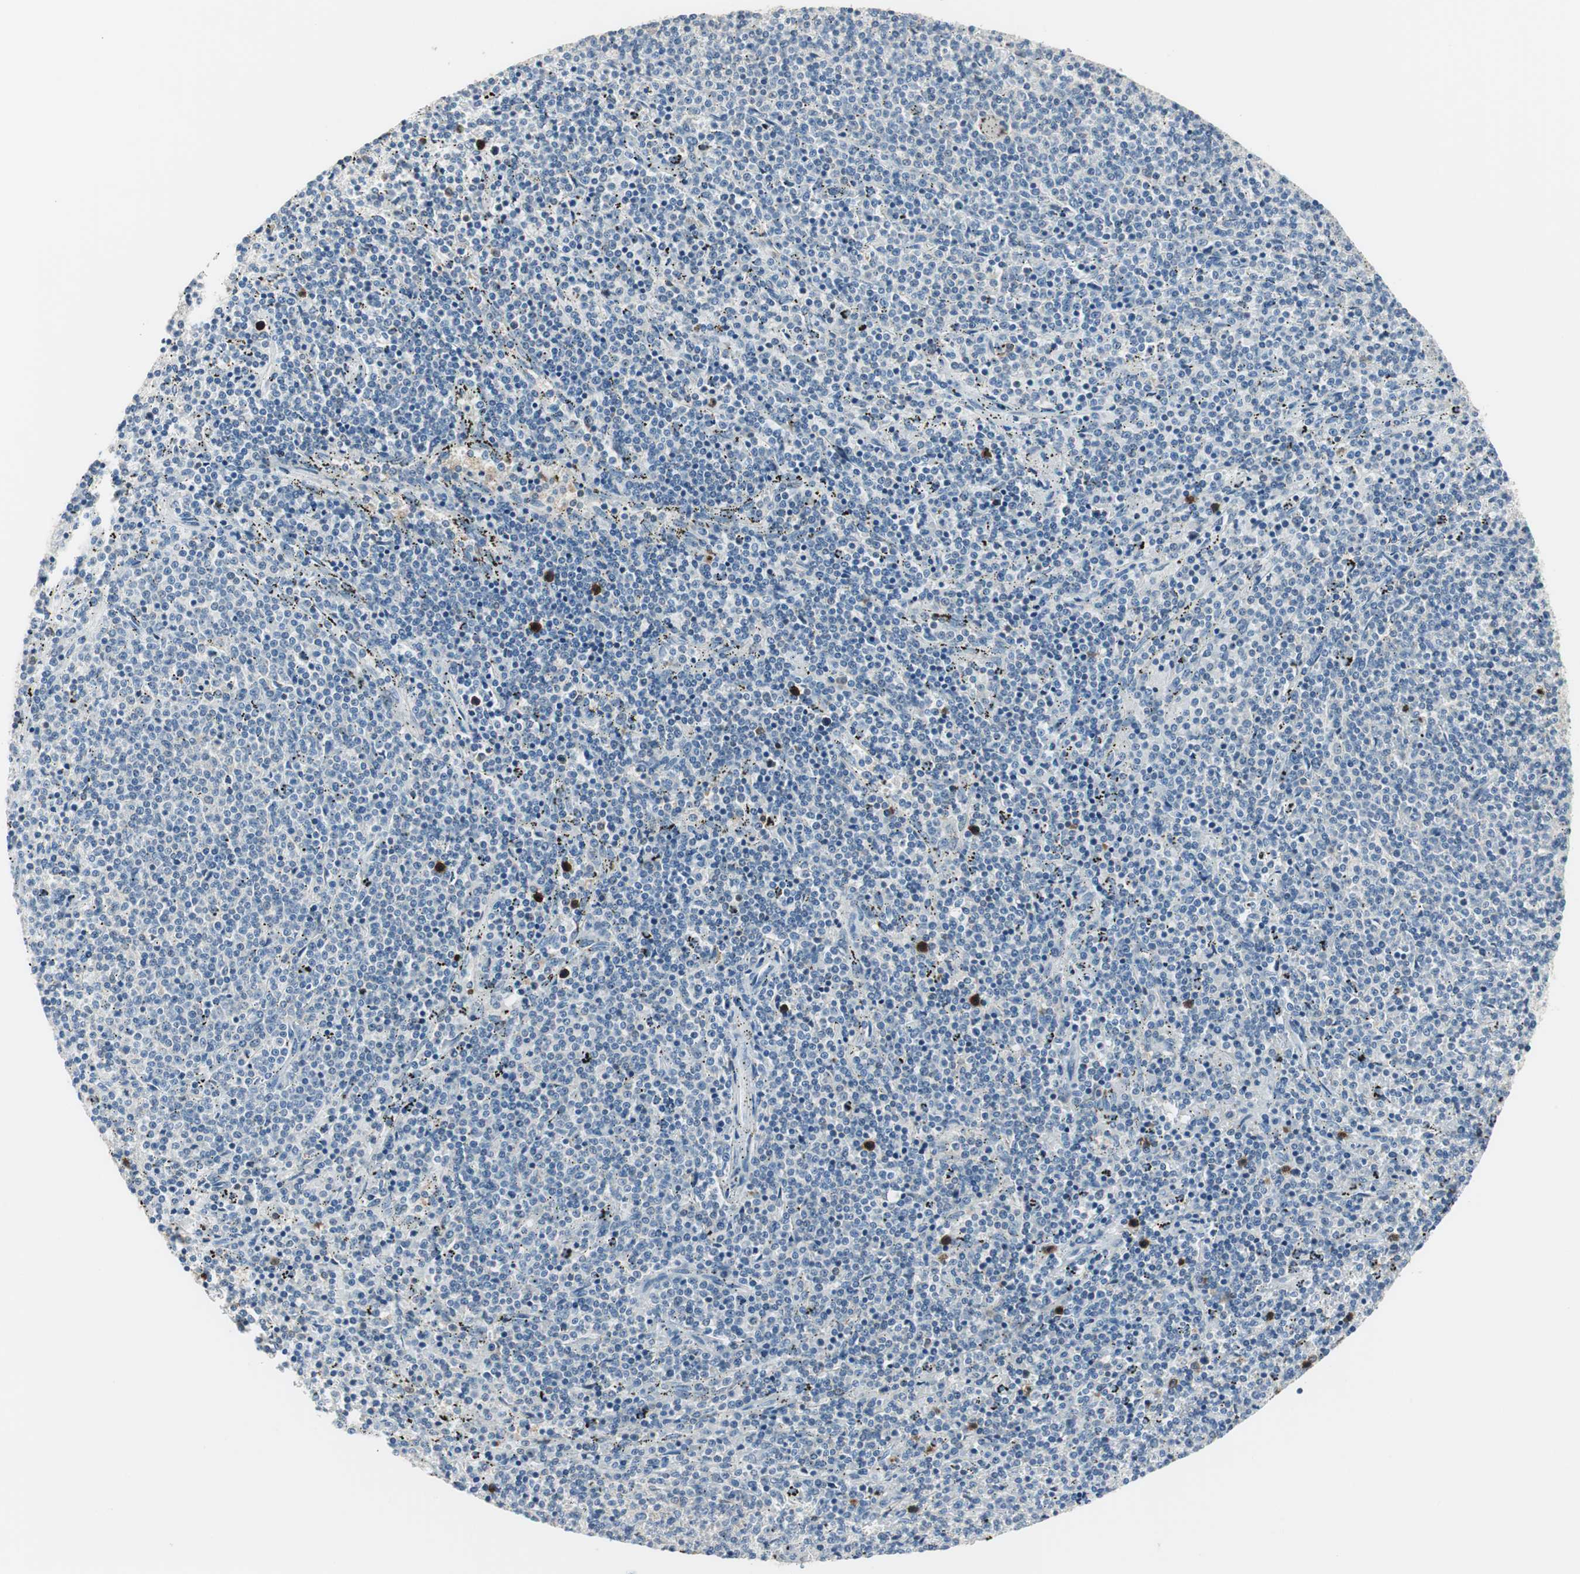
{"staining": {"intensity": "negative", "quantity": "none", "location": "none"}, "tissue": "lymphoma", "cell_type": "Tumor cells", "image_type": "cancer", "snomed": [{"axis": "morphology", "description": "Malignant lymphoma, non-Hodgkin's type, Low grade"}, {"axis": "topography", "description": "Spleen"}], "caption": "DAB immunohistochemical staining of human lymphoma shows no significant expression in tumor cells. Brightfield microscopy of immunohistochemistry stained with DAB (3,3'-diaminobenzidine) (brown) and hematoxylin (blue), captured at high magnification.", "gene": "MSTO1", "patient": {"sex": "female", "age": 50}}